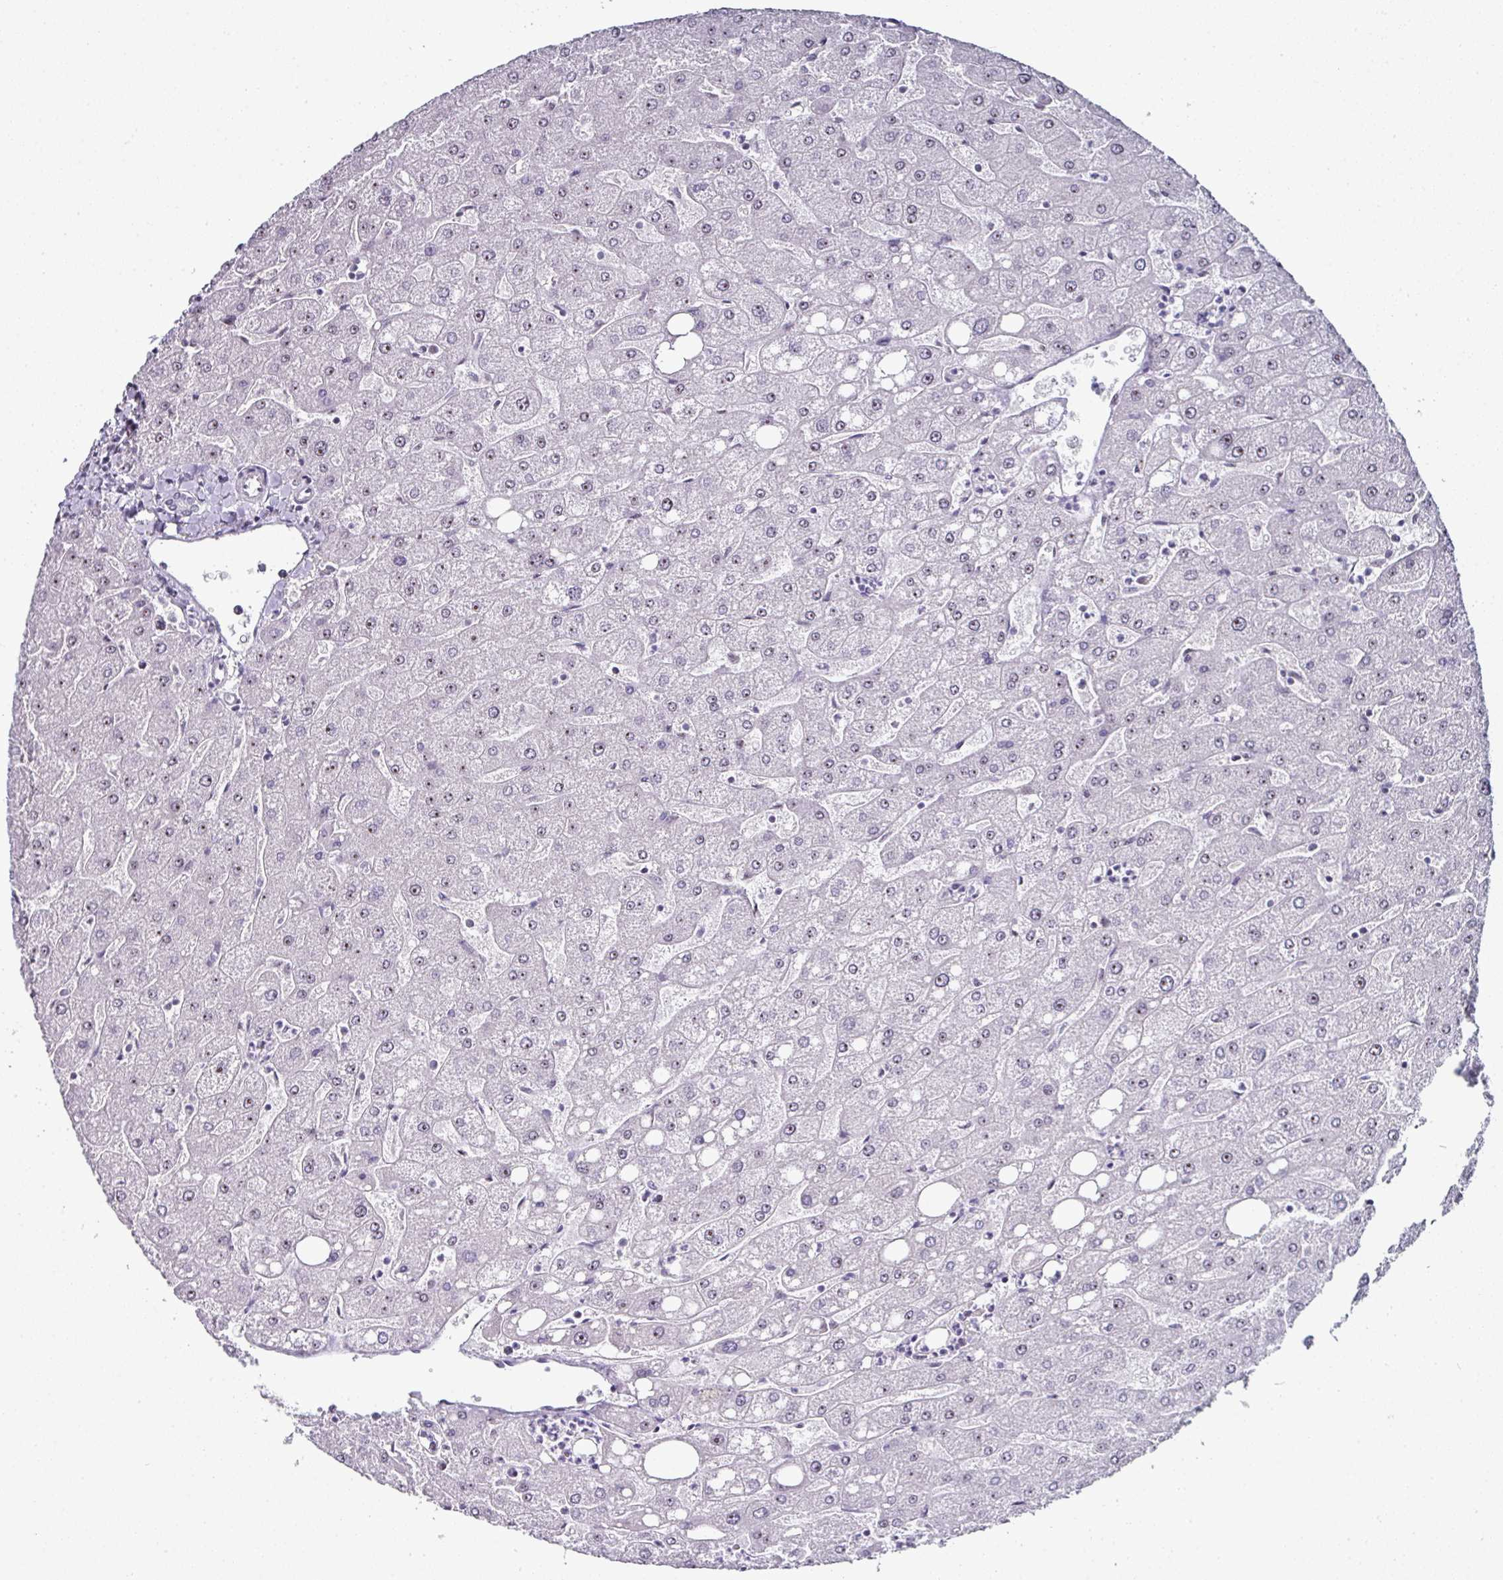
{"staining": {"intensity": "negative", "quantity": "none", "location": "none"}, "tissue": "liver", "cell_type": "Cholangiocytes", "image_type": "normal", "snomed": [{"axis": "morphology", "description": "Normal tissue, NOS"}, {"axis": "topography", "description": "Liver"}], "caption": "Human liver stained for a protein using IHC shows no positivity in cholangiocytes.", "gene": "NACC2", "patient": {"sex": "male", "age": 67}}